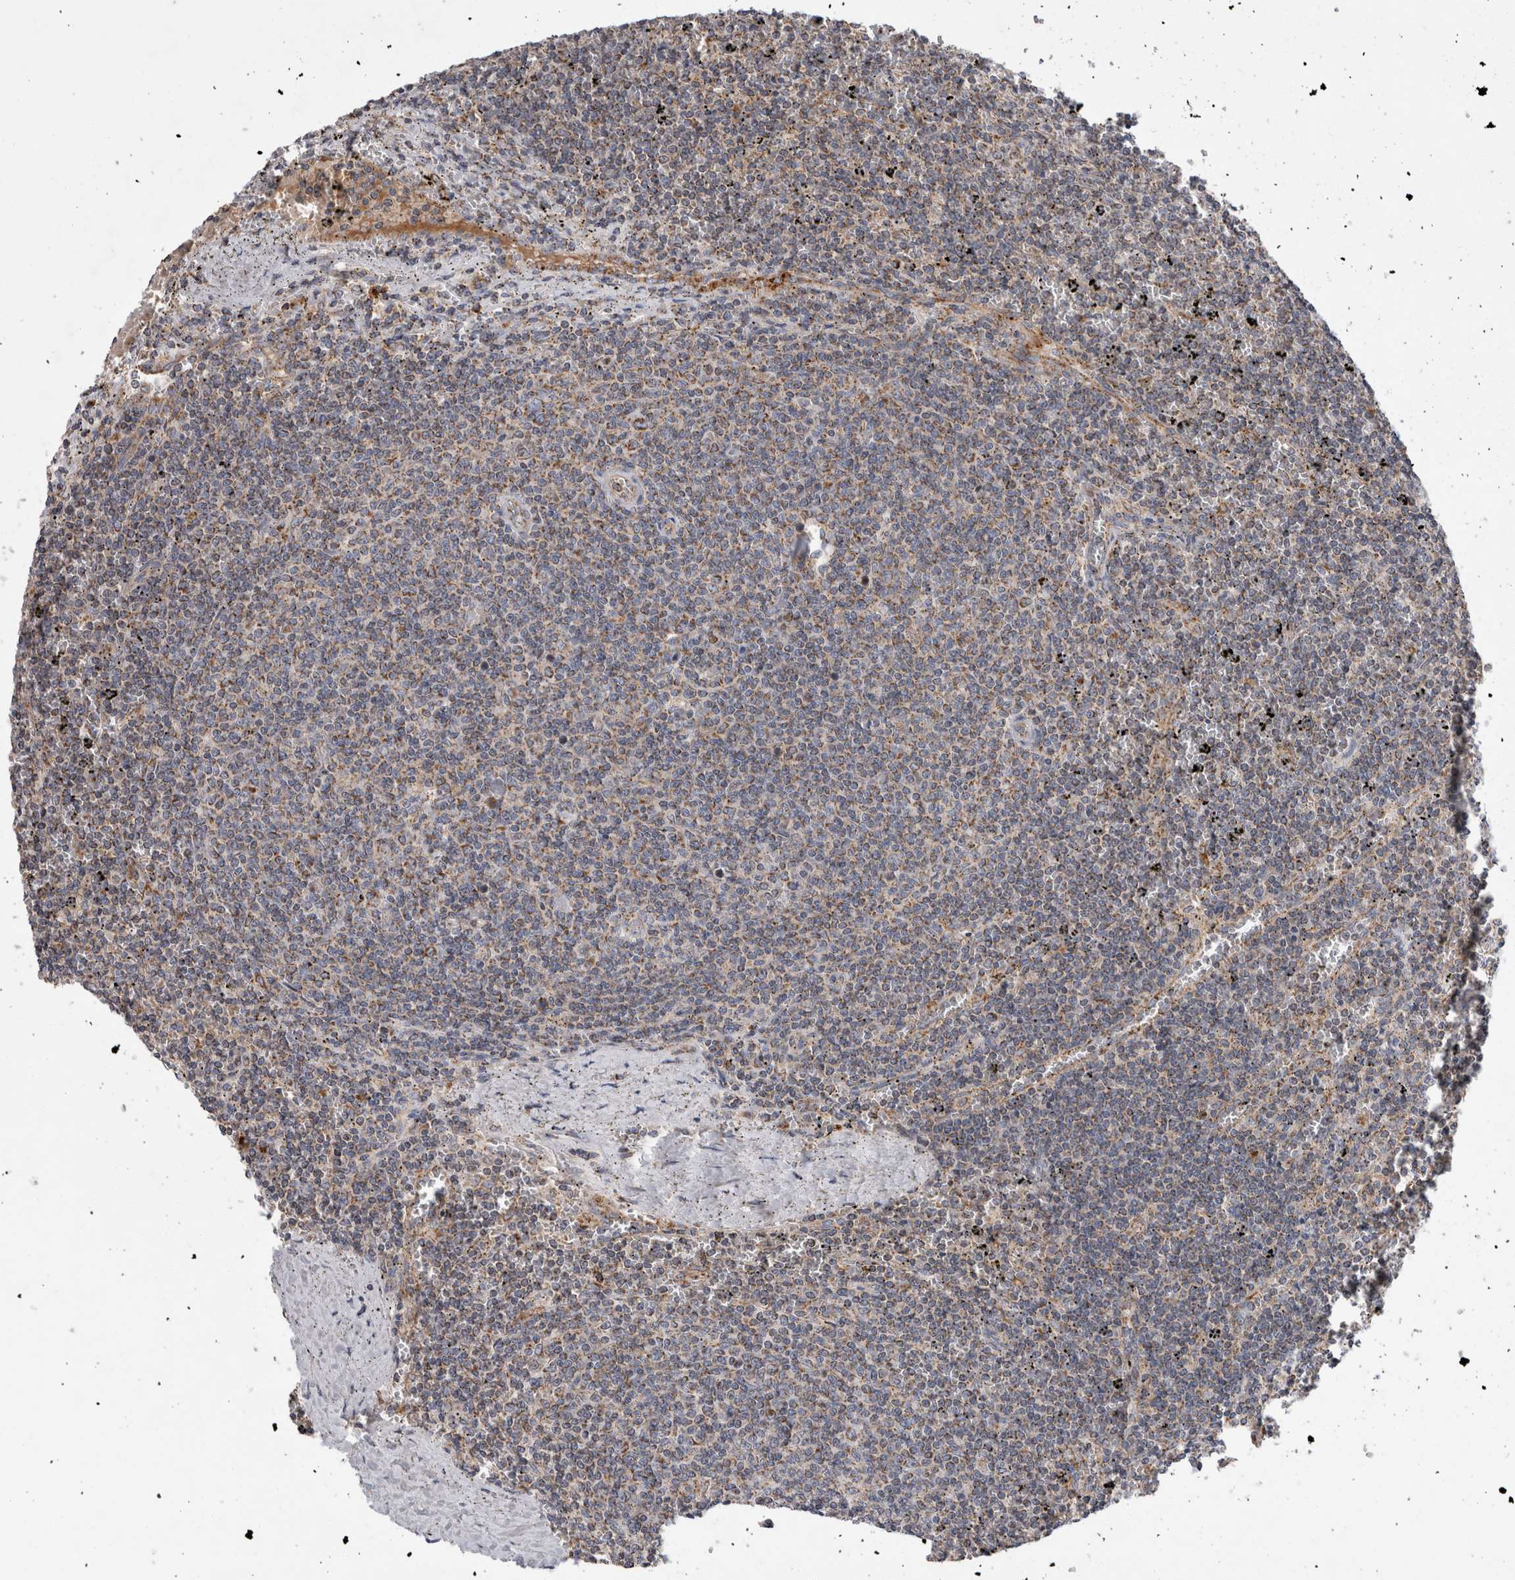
{"staining": {"intensity": "weak", "quantity": "25%-75%", "location": "cytoplasmic/membranous"}, "tissue": "lymphoma", "cell_type": "Tumor cells", "image_type": "cancer", "snomed": [{"axis": "morphology", "description": "Malignant lymphoma, non-Hodgkin's type, Low grade"}, {"axis": "topography", "description": "Spleen"}], "caption": "Low-grade malignant lymphoma, non-Hodgkin's type stained with a protein marker shows weak staining in tumor cells.", "gene": "IARS2", "patient": {"sex": "female", "age": 50}}